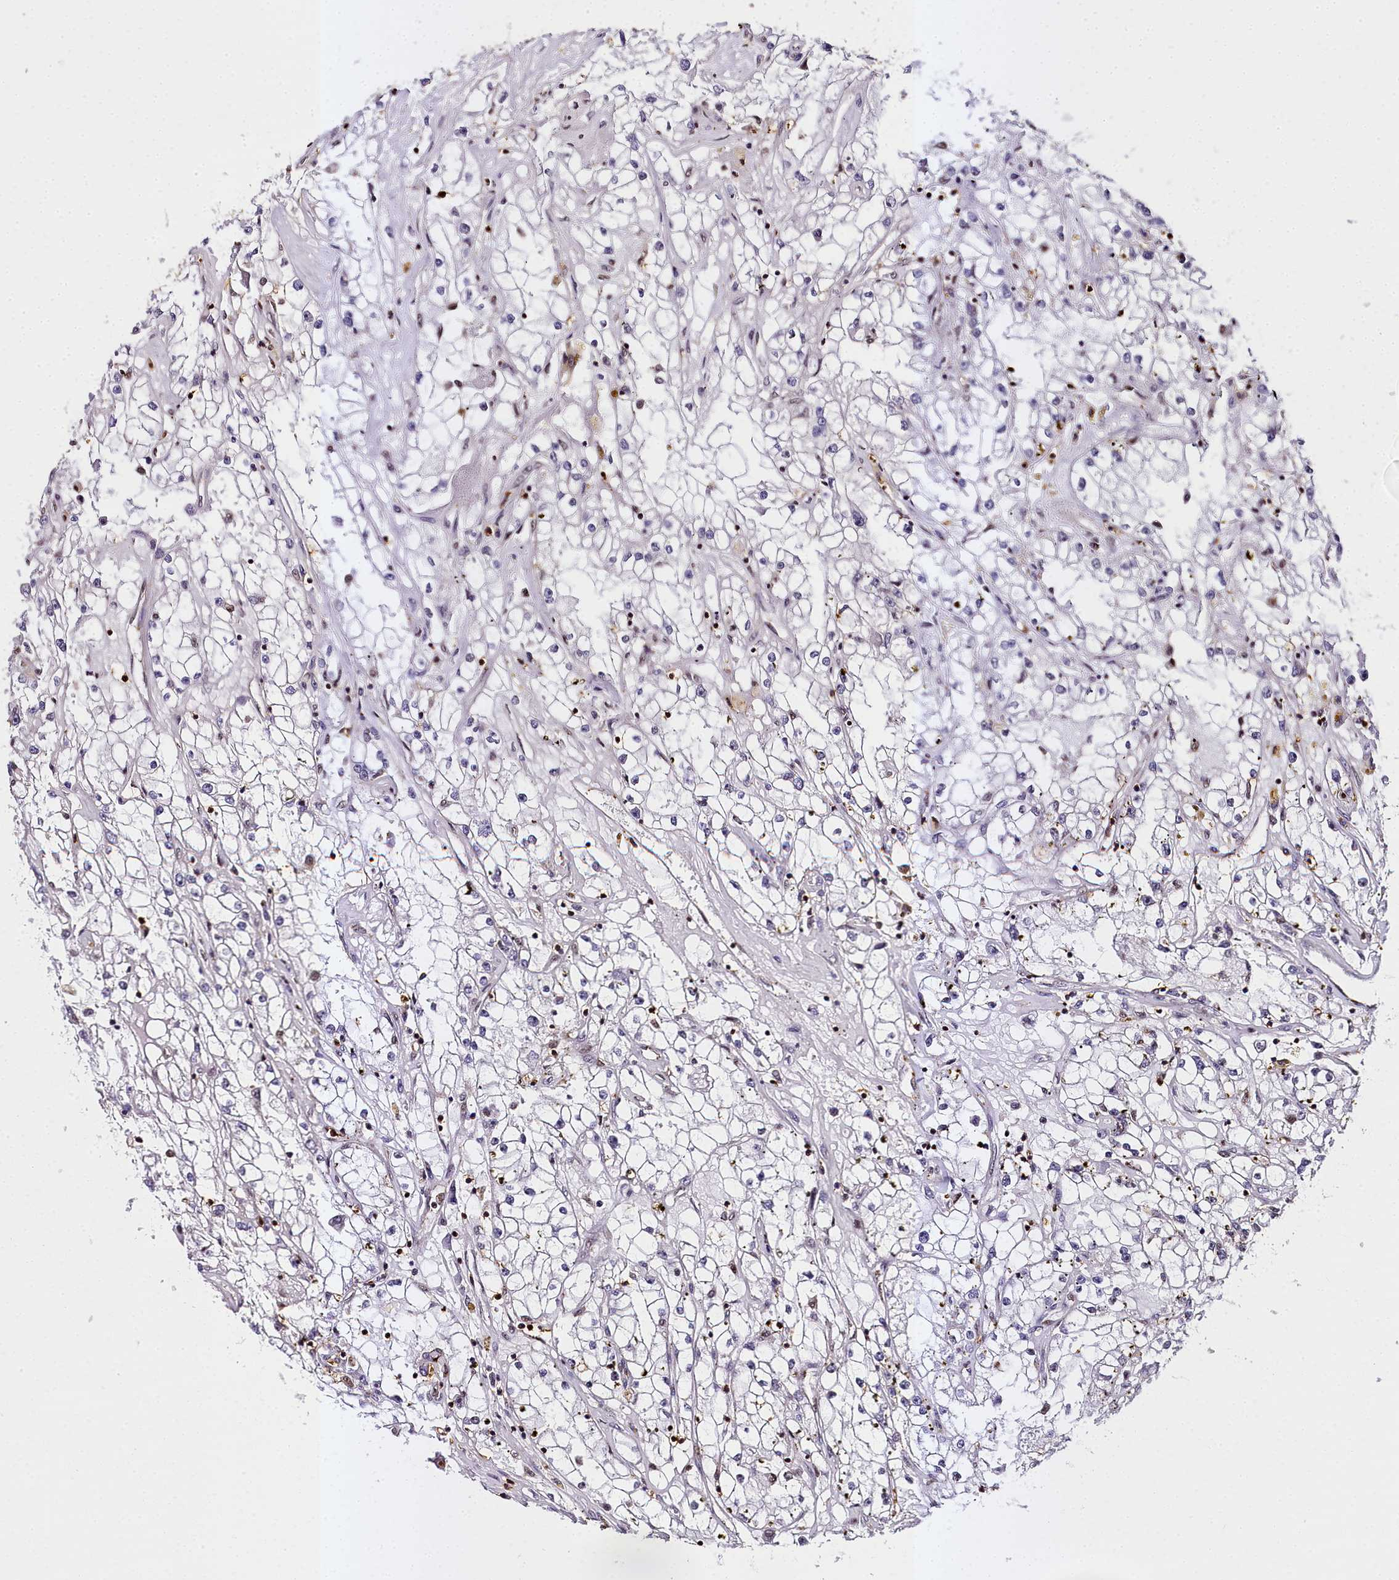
{"staining": {"intensity": "negative", "quantity": "none", "location": "none"}, "tissue": "renal cancer", "cell_type": "Tumor cells", "image_type": "cancer", "snomed": [{"axis": "morphology", "description": "Adenocarcinoma, NOS"}, {"axis": "topography", "description": "Kidney"}], "caption": "IHC of human renal adenocarcinoma reveals no staining in tumor cells. The staining was performed using DAB (3,3'-diaminobenzidine) to visualize the protein expression in brown, while the nuclei were stained in blue with hematoxylin (Magnification: 20x).", "gene": "PPP4C", "patient": {"sex": "male", "age": 56}}